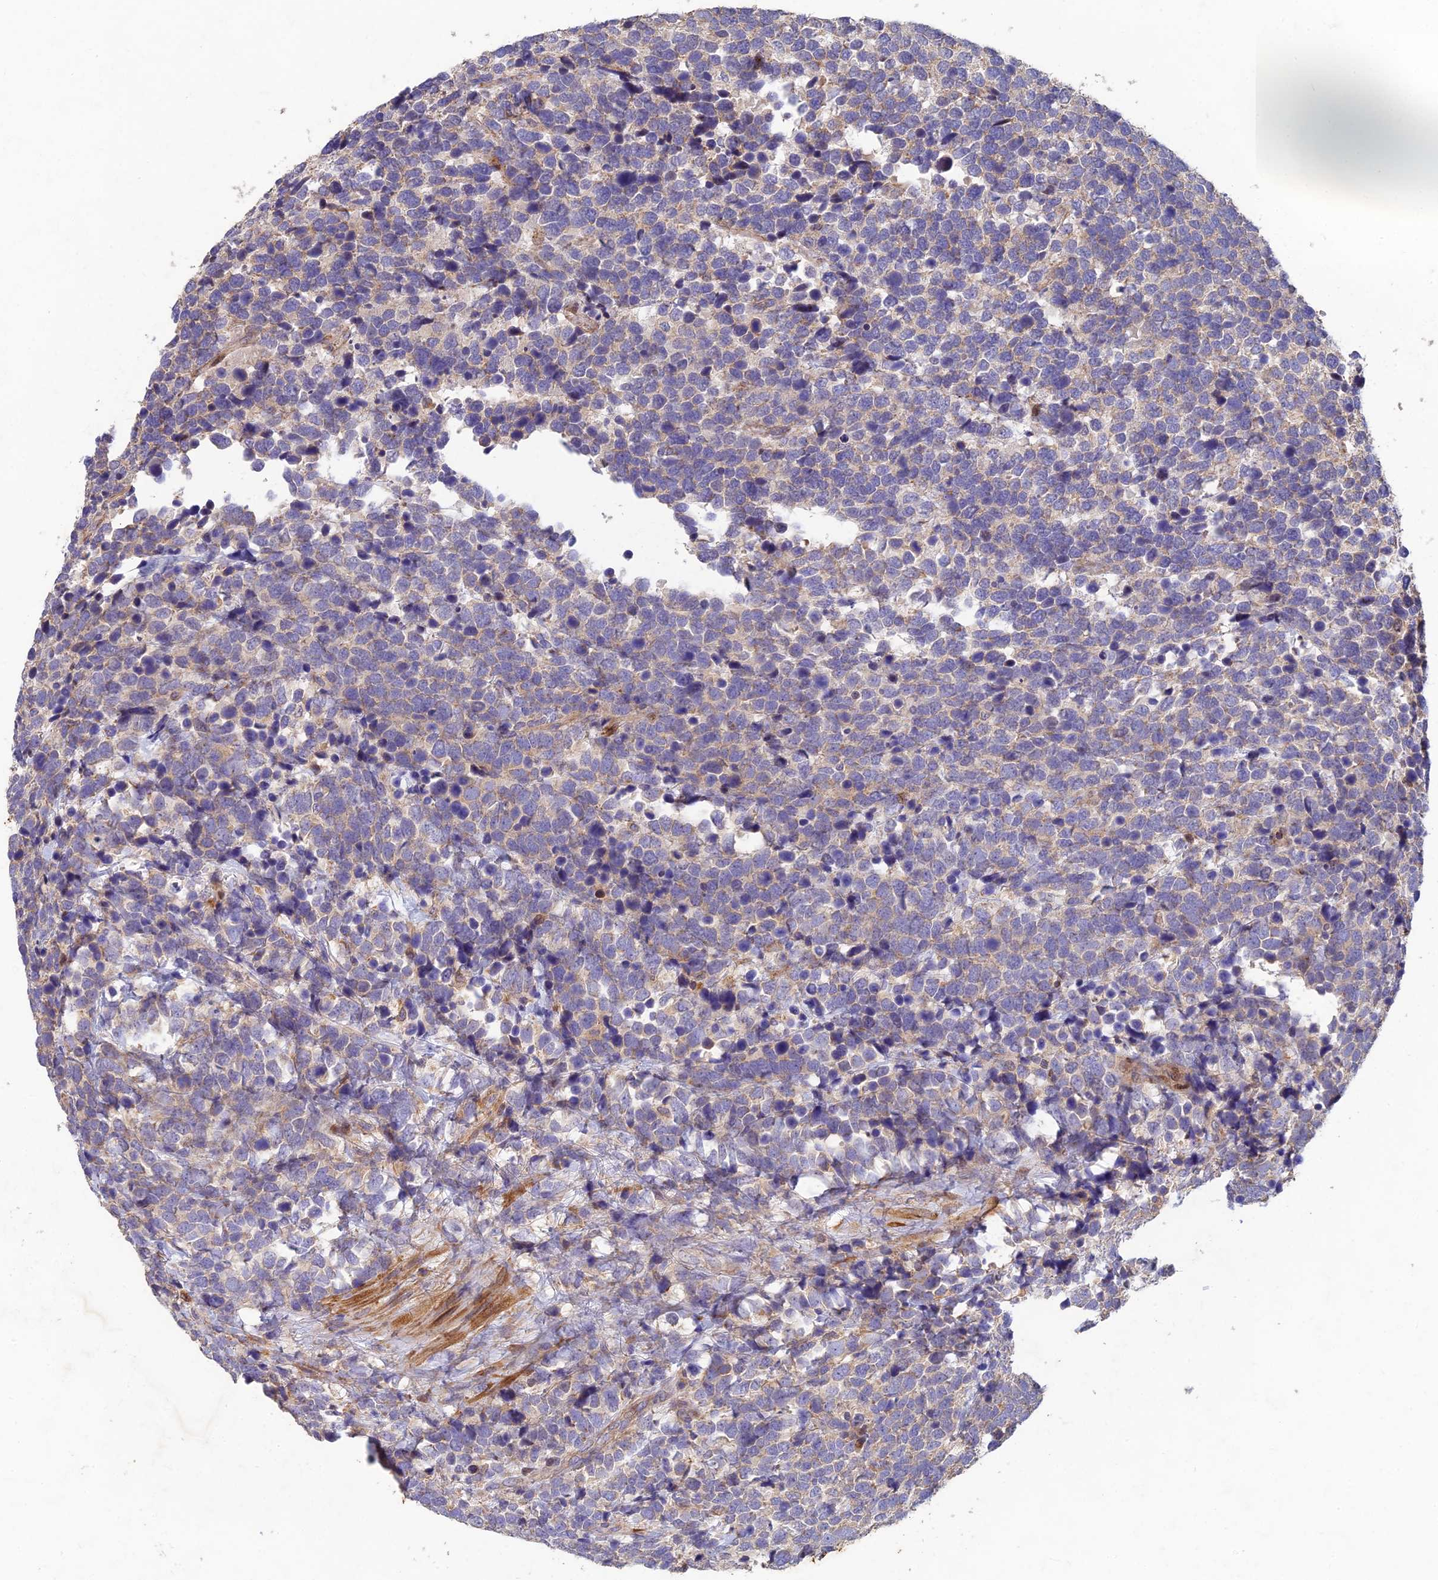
{"staining": {"intensity": "moderate", "quantity": "25%-75%", "location": "cytoplasmic/membranous"}, "tissue": "urothelial cancer", "cell_type": "Tumor cells", "image_type": "cancer", "snomed": [{"axis": "morphology", "description": "Urothelial carcinoma, High grade"}, {"axis": "topography", "description": "Urinary bladder"}], "caption": "Immunohistochemical staining of high-grade urothelial carcinoma shows medium levels of moderate cytoplasmic/membranous protein expression in about 25%-75% of tumor cells.", "gene": "RELCH", "patient": {"sex": "female", "age": 82}}